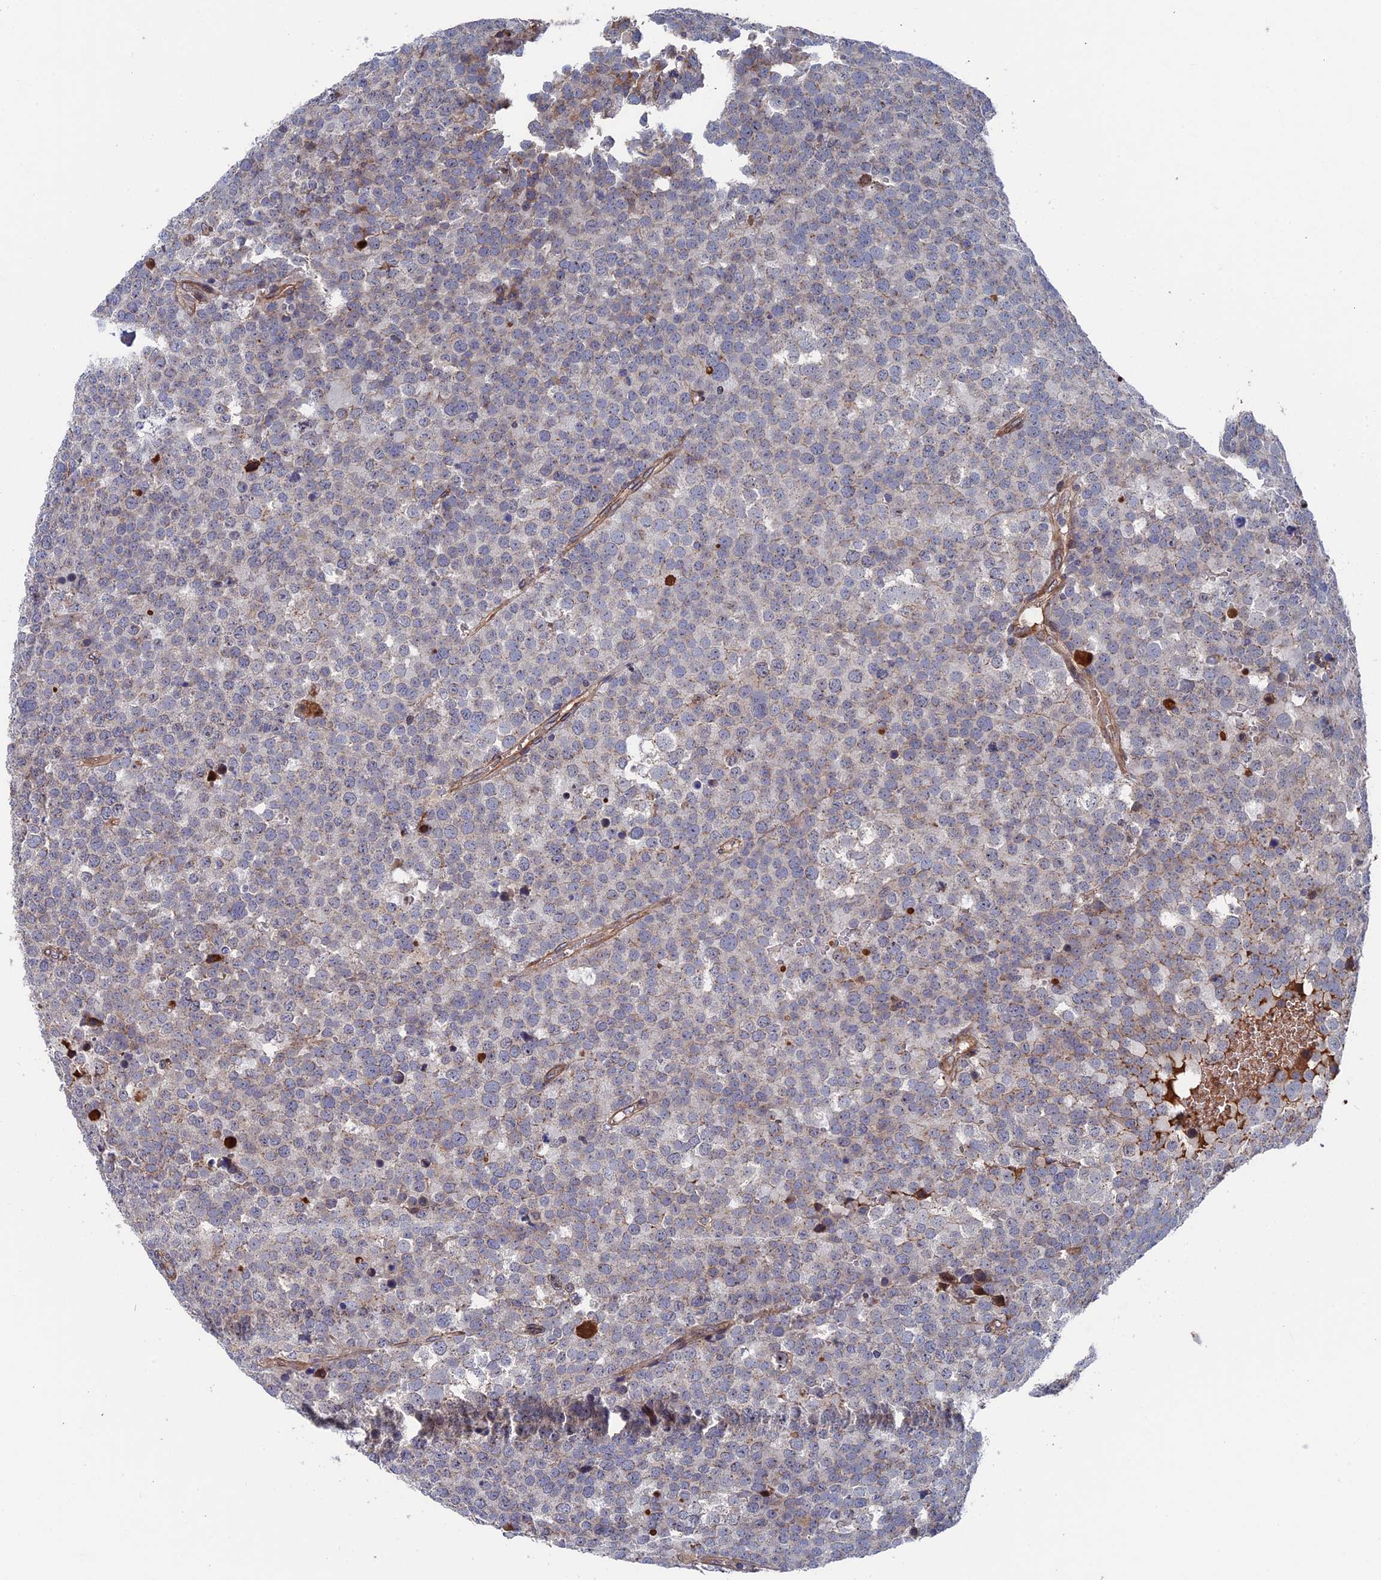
{"staining": {"intensity": "weak", "quantity": "<25%", "location": "cytoplasmic/membranous"}, "tissue": "testis cancer", "cell_type": "Tumor cells", "image_type": "cancer", "snomed": [{"axis": "morphology", "description": "Seminoma, NOS"}, {"axis": "topography", "description": "Testis"}], "caption": "Immunohistochemistry of human testis seminoma reveals no positivity in tumor cells. (DAB (3,3'-diaminobenzidine) immunohistochemistry visualized using brightfield microscopy, high magnification).", "gene": "RPUSD1", "patient": {"sex": "male", "age": 71}}